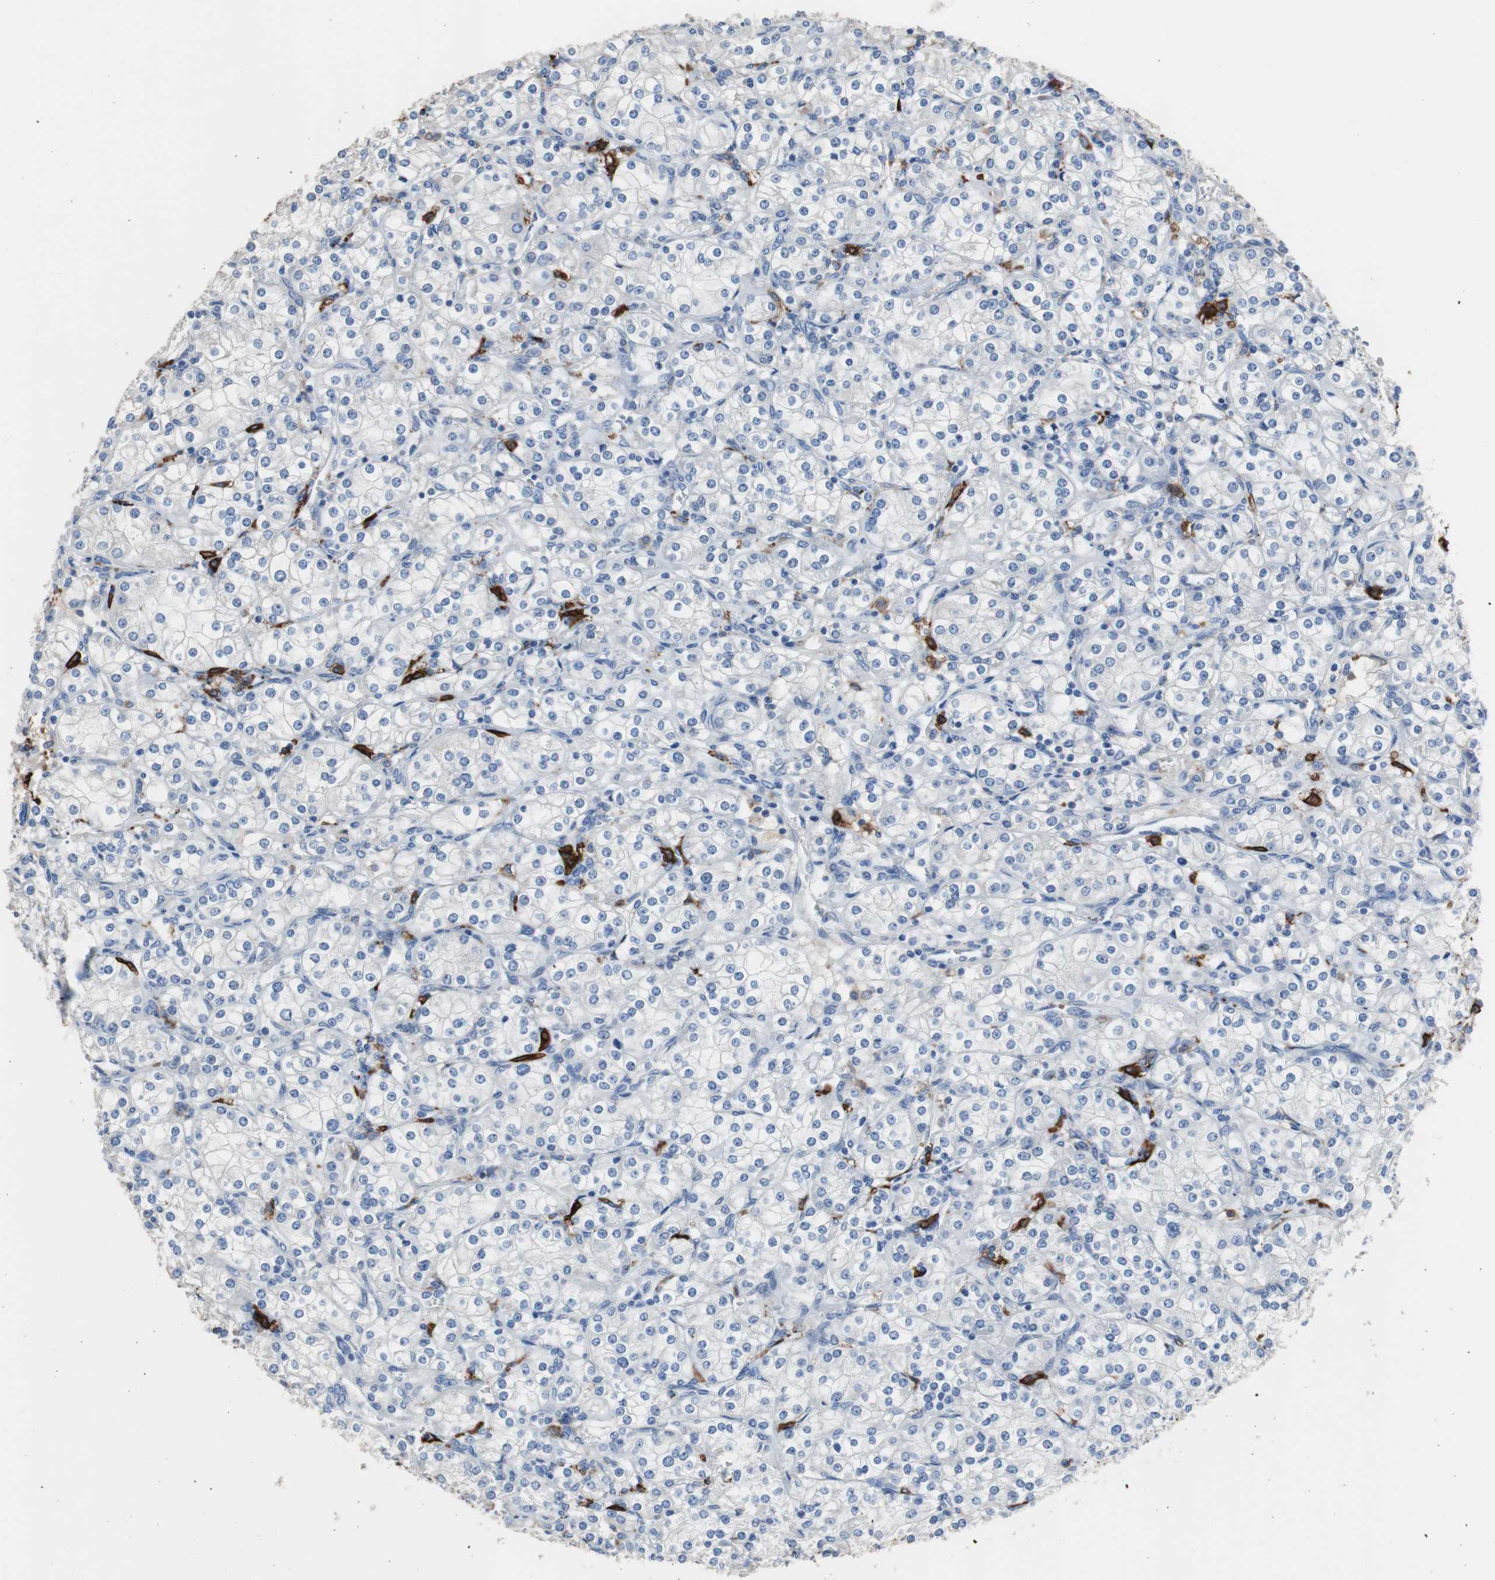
{"staining": {"intensity": "negative", "quantity": "none", "location": "none"}, "tissue": "renal cancer", "cell_type": "Tumor cells", "image_type": "cancer", "snomed": [{"axis": "morphology", "description": "Adenocarcinoma, NOS"}, {"axis": "topography", "description": "Kidney"}], "caption": "High magnification brightfield microscopy of renal cancer stained with DAB (3,3'-diaminobenzidine) (brown) and counterstained with hematoxylin (blue): tumor cells show no significant expression.", "gene": "FCGR2B", "patient": {"sex": "male", "age": 77}}